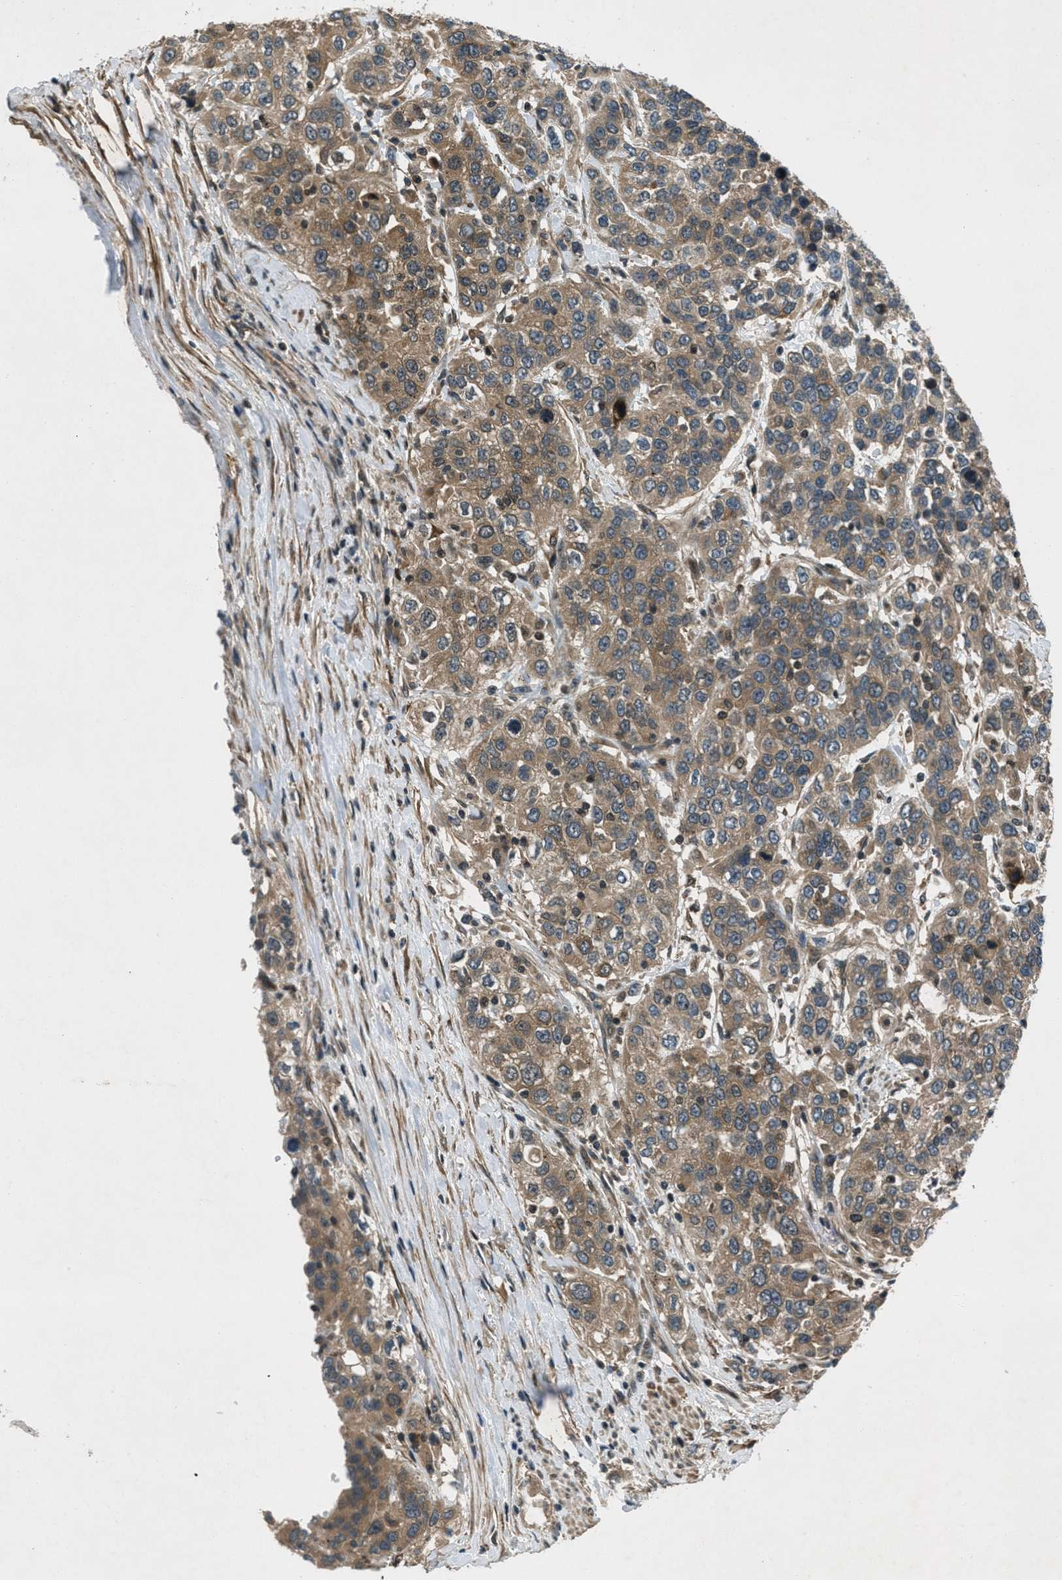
{"staining": {"intensity": "moderate", "quantity": ">75%", "location": "cytoplasmic/membranous"}, "tissue": "urothelial cancer", "cell_type": "Tumor cells", "image_type": "cancer", "snomed": [{"axis": "morphology", "description": "Urothelial carcinoma, High grade"}, {"axis": "topography", "description": "Urinary bladder"}], "caption": "Immunohistochemical staining of human urothelial cancer exhibits medium levels of moderate cytoplasmic/membranous positivity in about >75% of tumor cells.", "gene": "EPSTI1", "patient": {"sex": "female", "age": 80}}